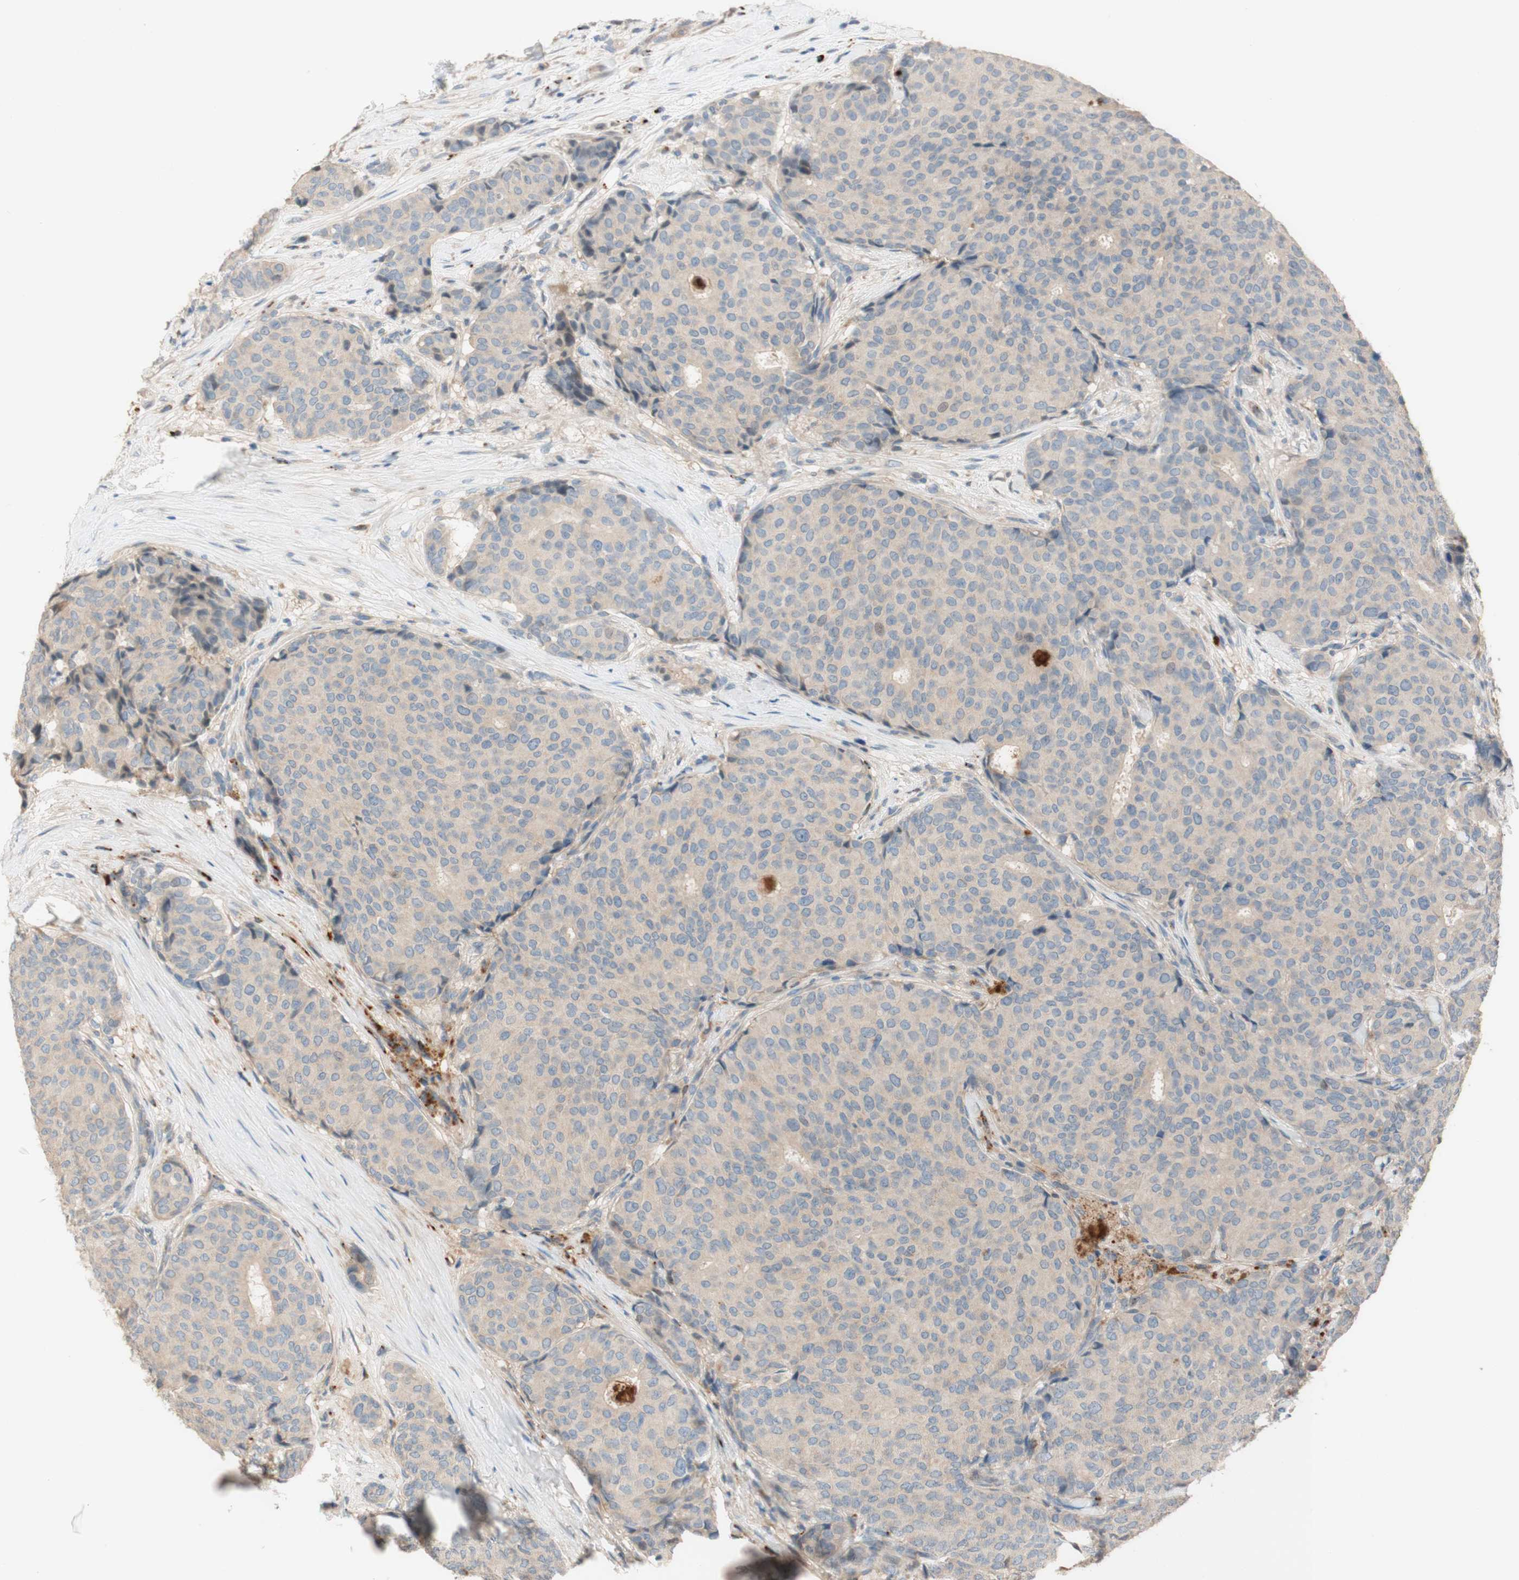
{"staining": {"intensity": "negative", "quantity": "none", "location": "none"}, "tissue": "breast cancer", "cell_type": "Tumor cells", "image_type": "cancer", "snomed": [{"axis": "morphology", "description": "Duct carcinoma"}, {"axis": "topography", "description": "Breast"}], "caption": "DAB immunohistochemical staining of human invasive ductal carcinoma (breast) demonstrates no significant staining in tumor cells.", "gene": "PTPN21", "patient": {"sex": "female", "age": 75}}